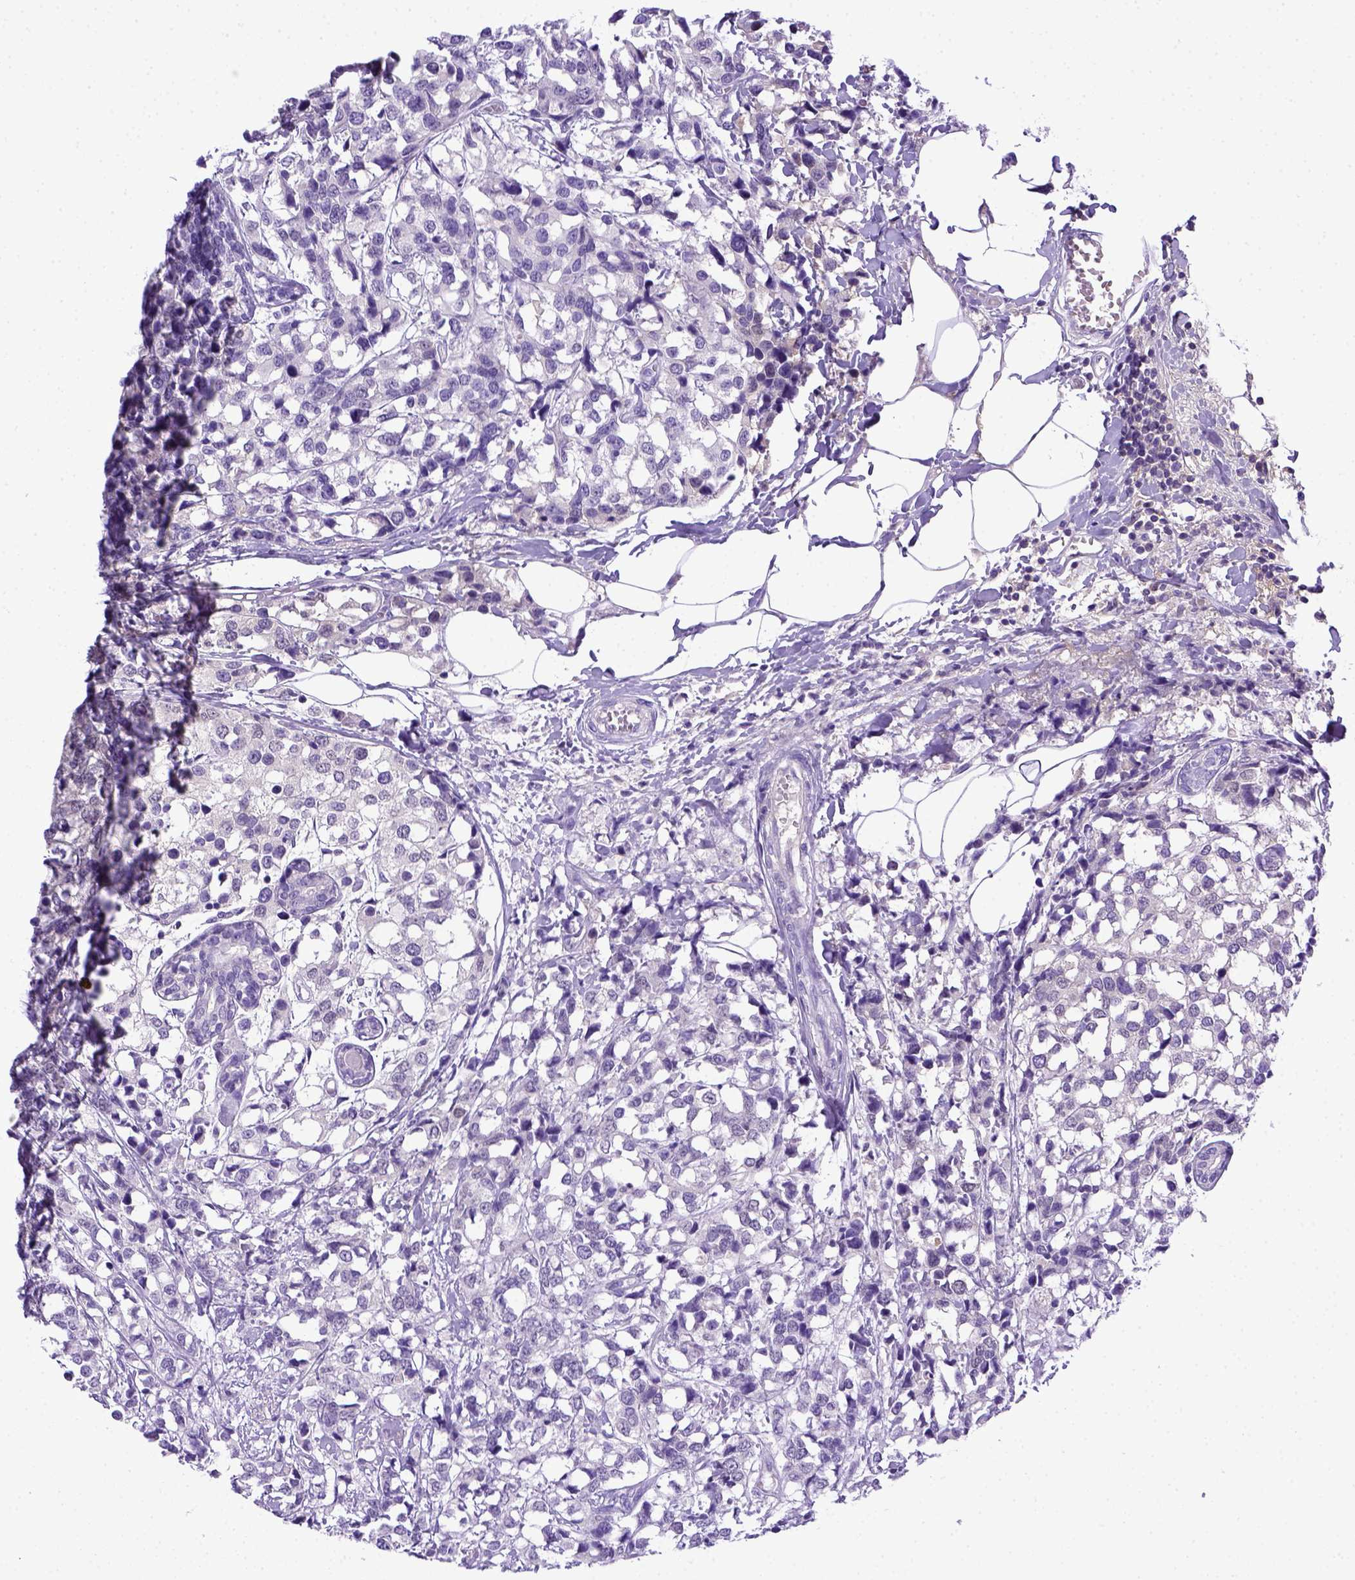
{"staining": {"intensity": "weak", "quantity": "<25%", "location": "cytoplasmic/membranous"}, "tissue": "breast cancer", "cell_type": "Tumor cells", "image_type": "cancer", "snomed": [{"axis": "morphology", "description": "Lobular carcinoma"}, {"axis": "topography", "description": "Breast"}], "caption": "An image of human breast lobular carcinoma is negative for staining in tumor cells. The staining is performed using DAB (3,3'-diaminobenzidine) brown chromogen with nuclei counter-stained in using hematoxylin.", "gene": "ITIH4", "patient": {"sex": "female", "age": 59}}